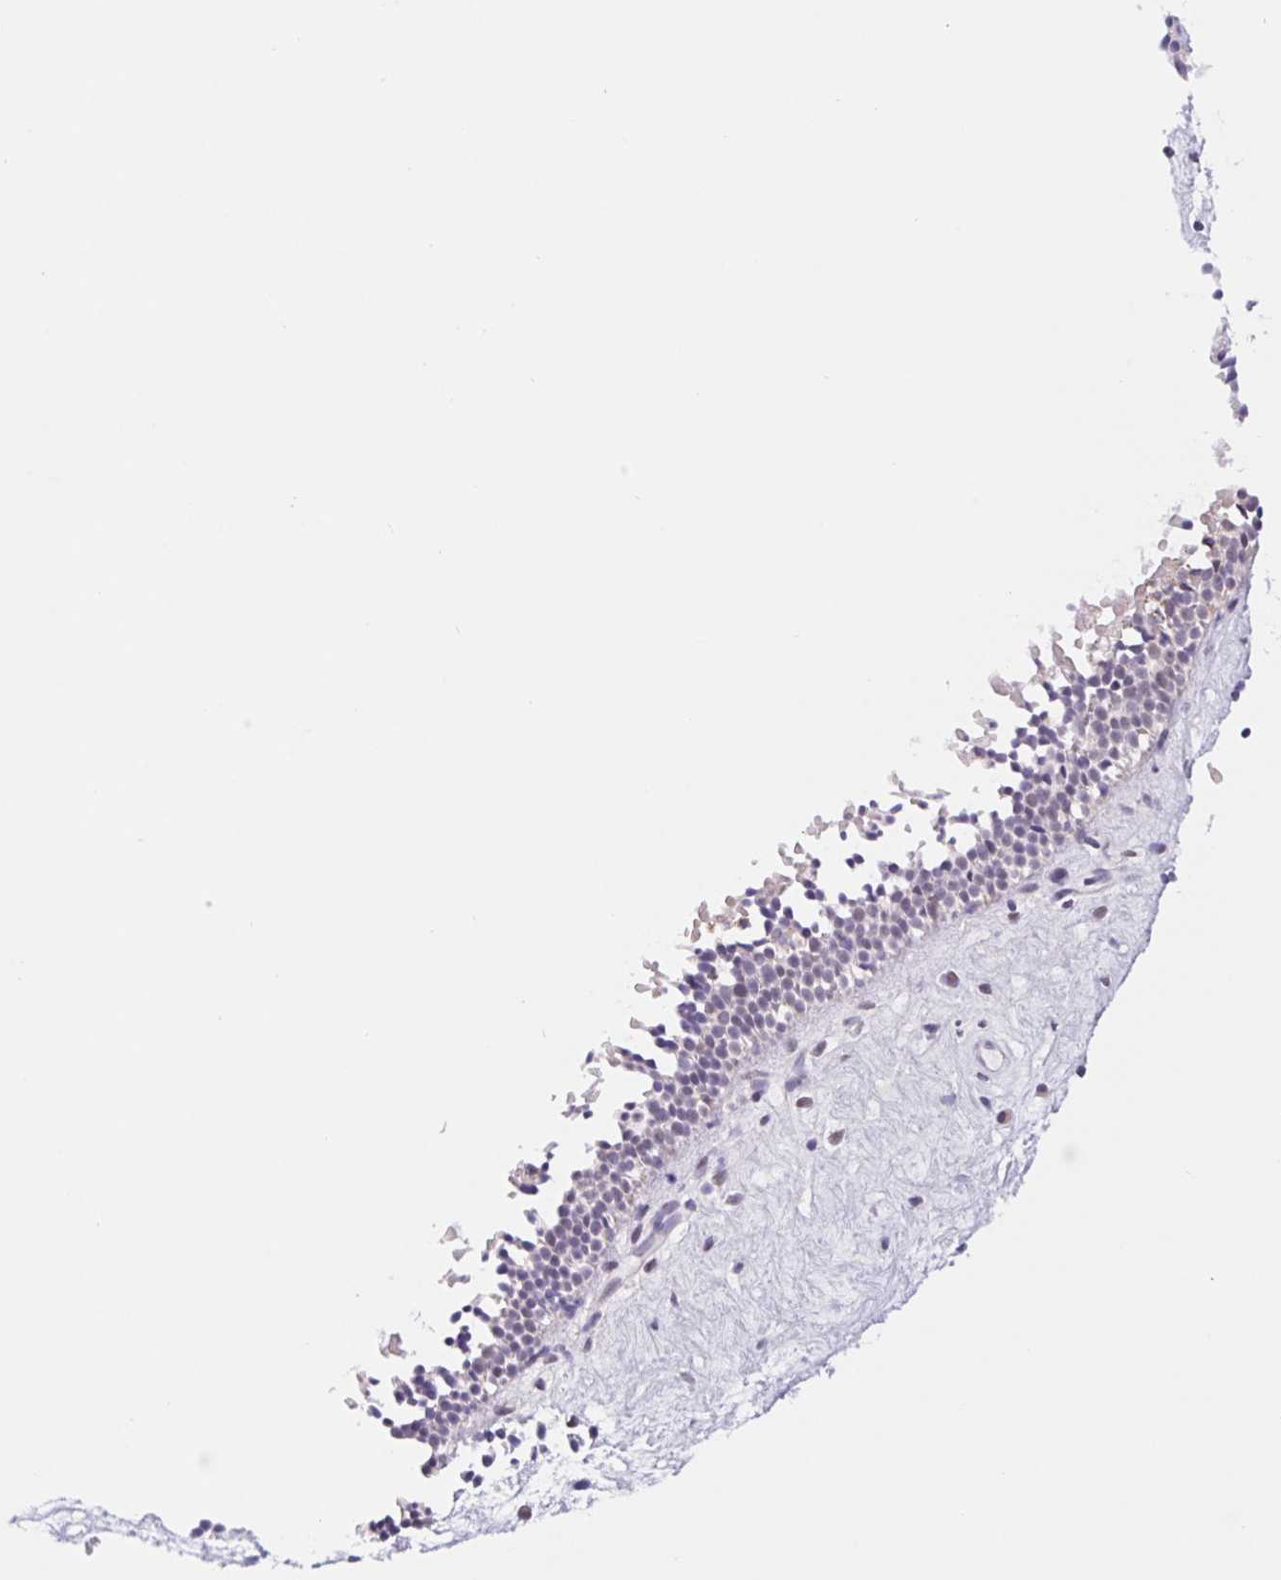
{"staining": {"intensity": "weak", "quantity": "<25%", "location": "nuclear"}, "tissue": "nasopharynx", "cell_type": "Respiratory epithelial cells", "image_type": "normal", "snomed": [{"axis": "morphology", "description": "Normal tissue, NOS"}, {"axis": "topography", "description": "Nasopharynx"}], "caption": "A high-resolution histopathology image shows IHC staining of normal nasopharynx, which shows no significant positivity in respiratory epithelial cells.", "gene": "L3MBTL4", "patient": {"sex": "male", "age": 69}}